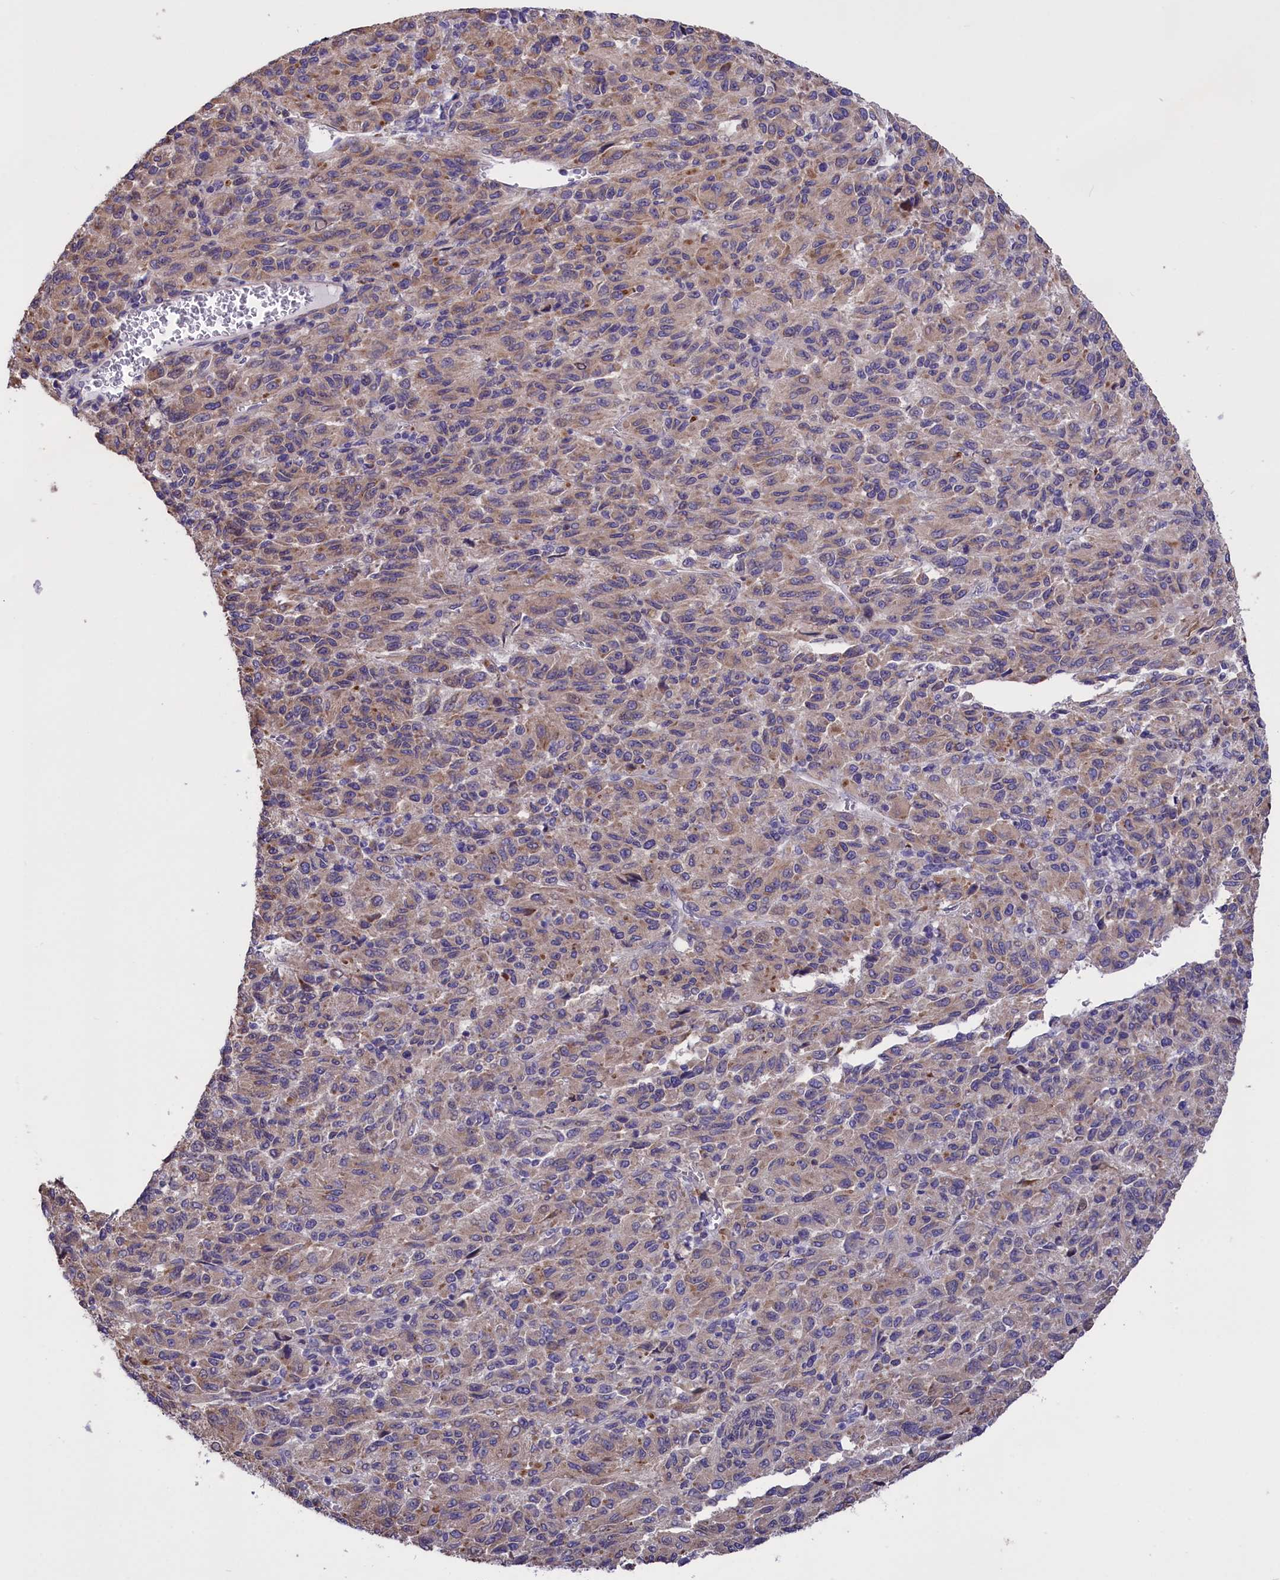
{"staining": {"intensity": "weak", "quantity": "25%-75%", "location": "cytoplasmic/membranous"}, "tissue": "melanoma", "cell_type": "Tumor cells", "image_type": "cancer", "snomed": [{"axis": "morphology", "description": "Malignant melanoma, Metastatic site"}, {"axis": "topography", "description": "Lung"}], "caption": "High-magnification brightfield microscopy of malignant melanoma (metastatic site) stained with DAB (3,3'-diaminobenzidine) (brown) and counterstained with hematoxylin (blue). tumor cells exhibit weak cytoplasmic/membranous expression is seen in approximately25%-75% of cells.", "gene": "CYP2U1", "patient": {"sex": "male", "age": 64}}